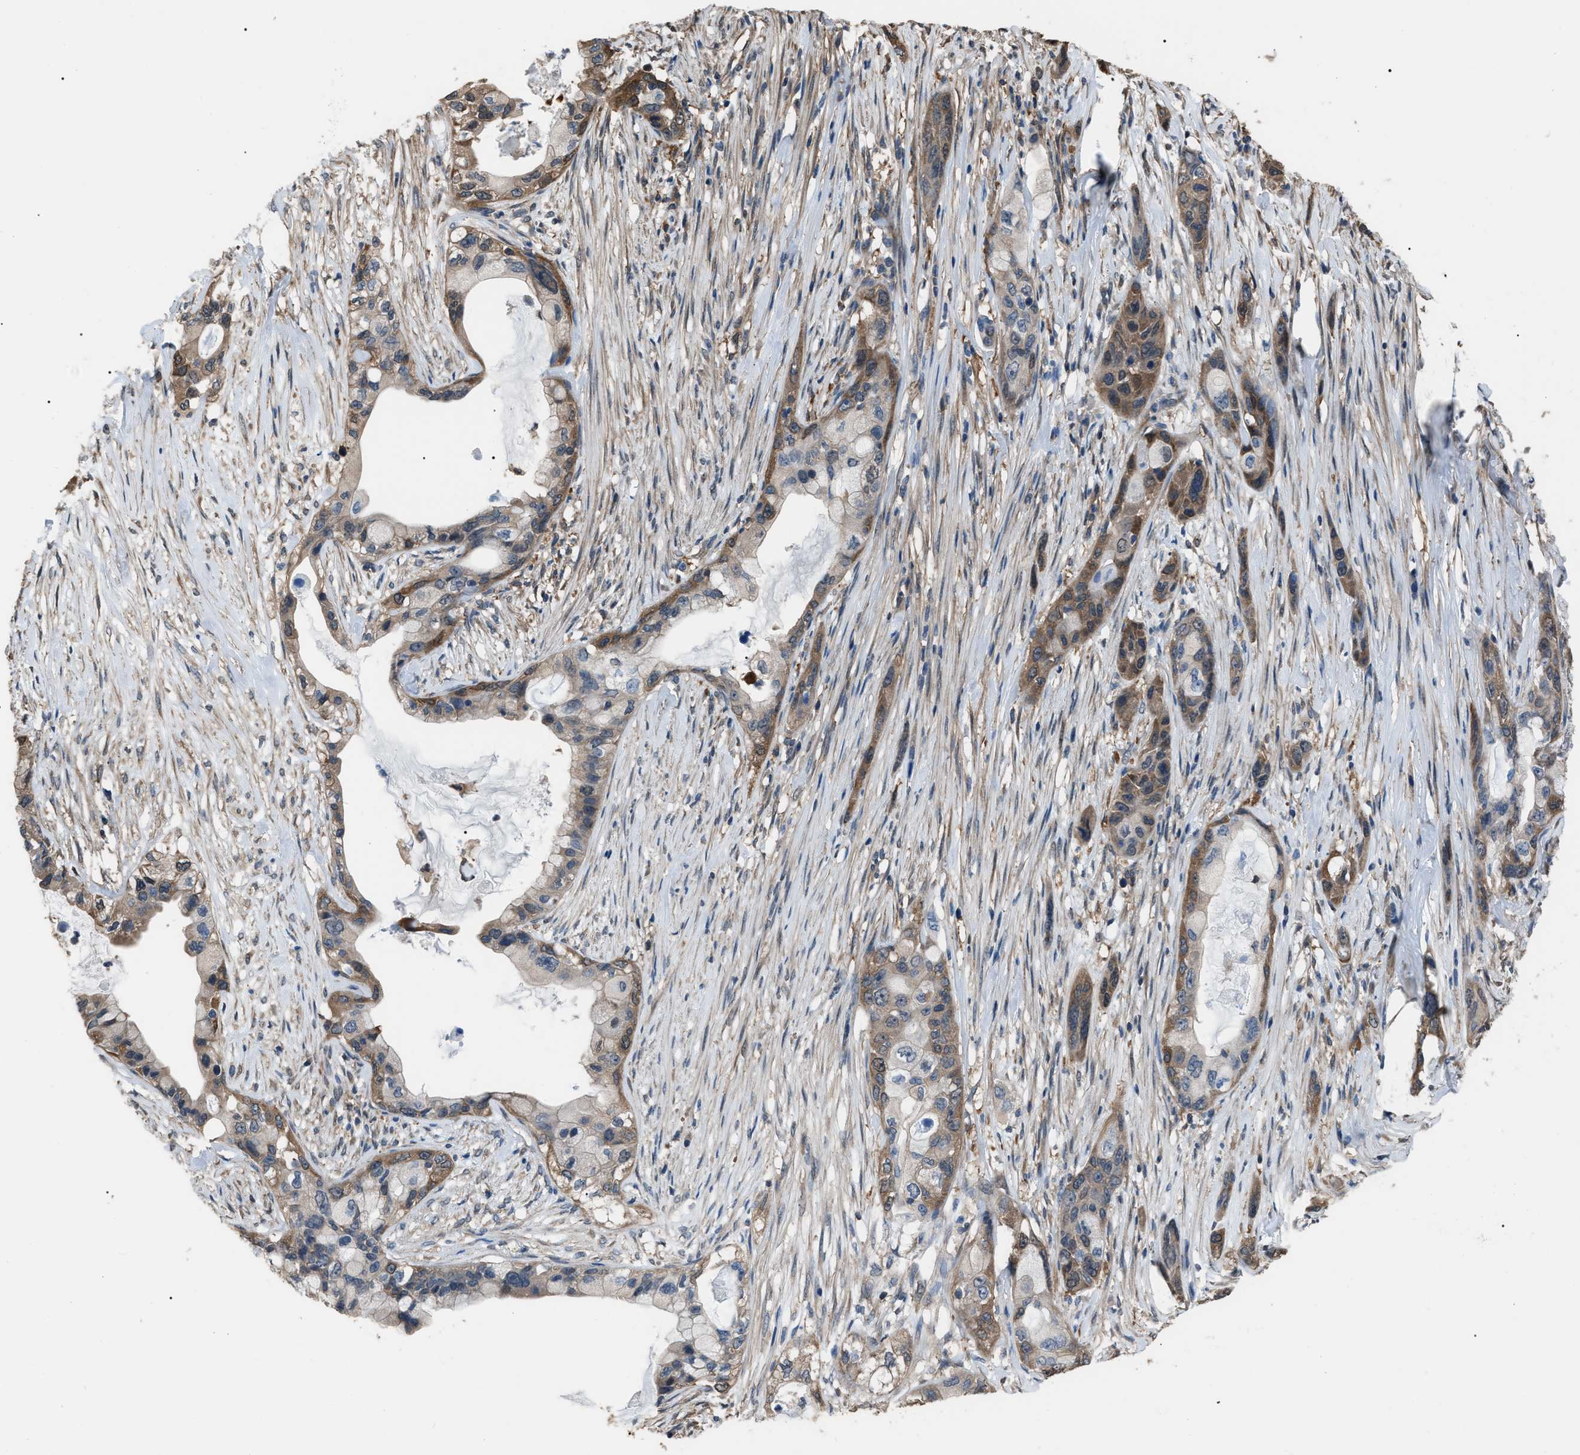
{"staining": {"intensity": "moderate", "quantity": ">75%", "location": "cytoplasmic/membranous"}, "tissue": "pancreatic cancer", "cell_type": "Tumor cells", "image_type": "cancer", "snomed": [{"axis": "morphology", "description": "Adenocarcinoma, NOS"}, {"axis": "topography", "description": "Pancreas"}], "caption": "Moderate cytoplasmic/membranous expression for a protein is present in approximately >75% of tumor cells of adenocarcinoma (pancreatic) using immunohistochemistry.", "gene": "PDCD5", "patient": {"sex": "male", "age": 53}}